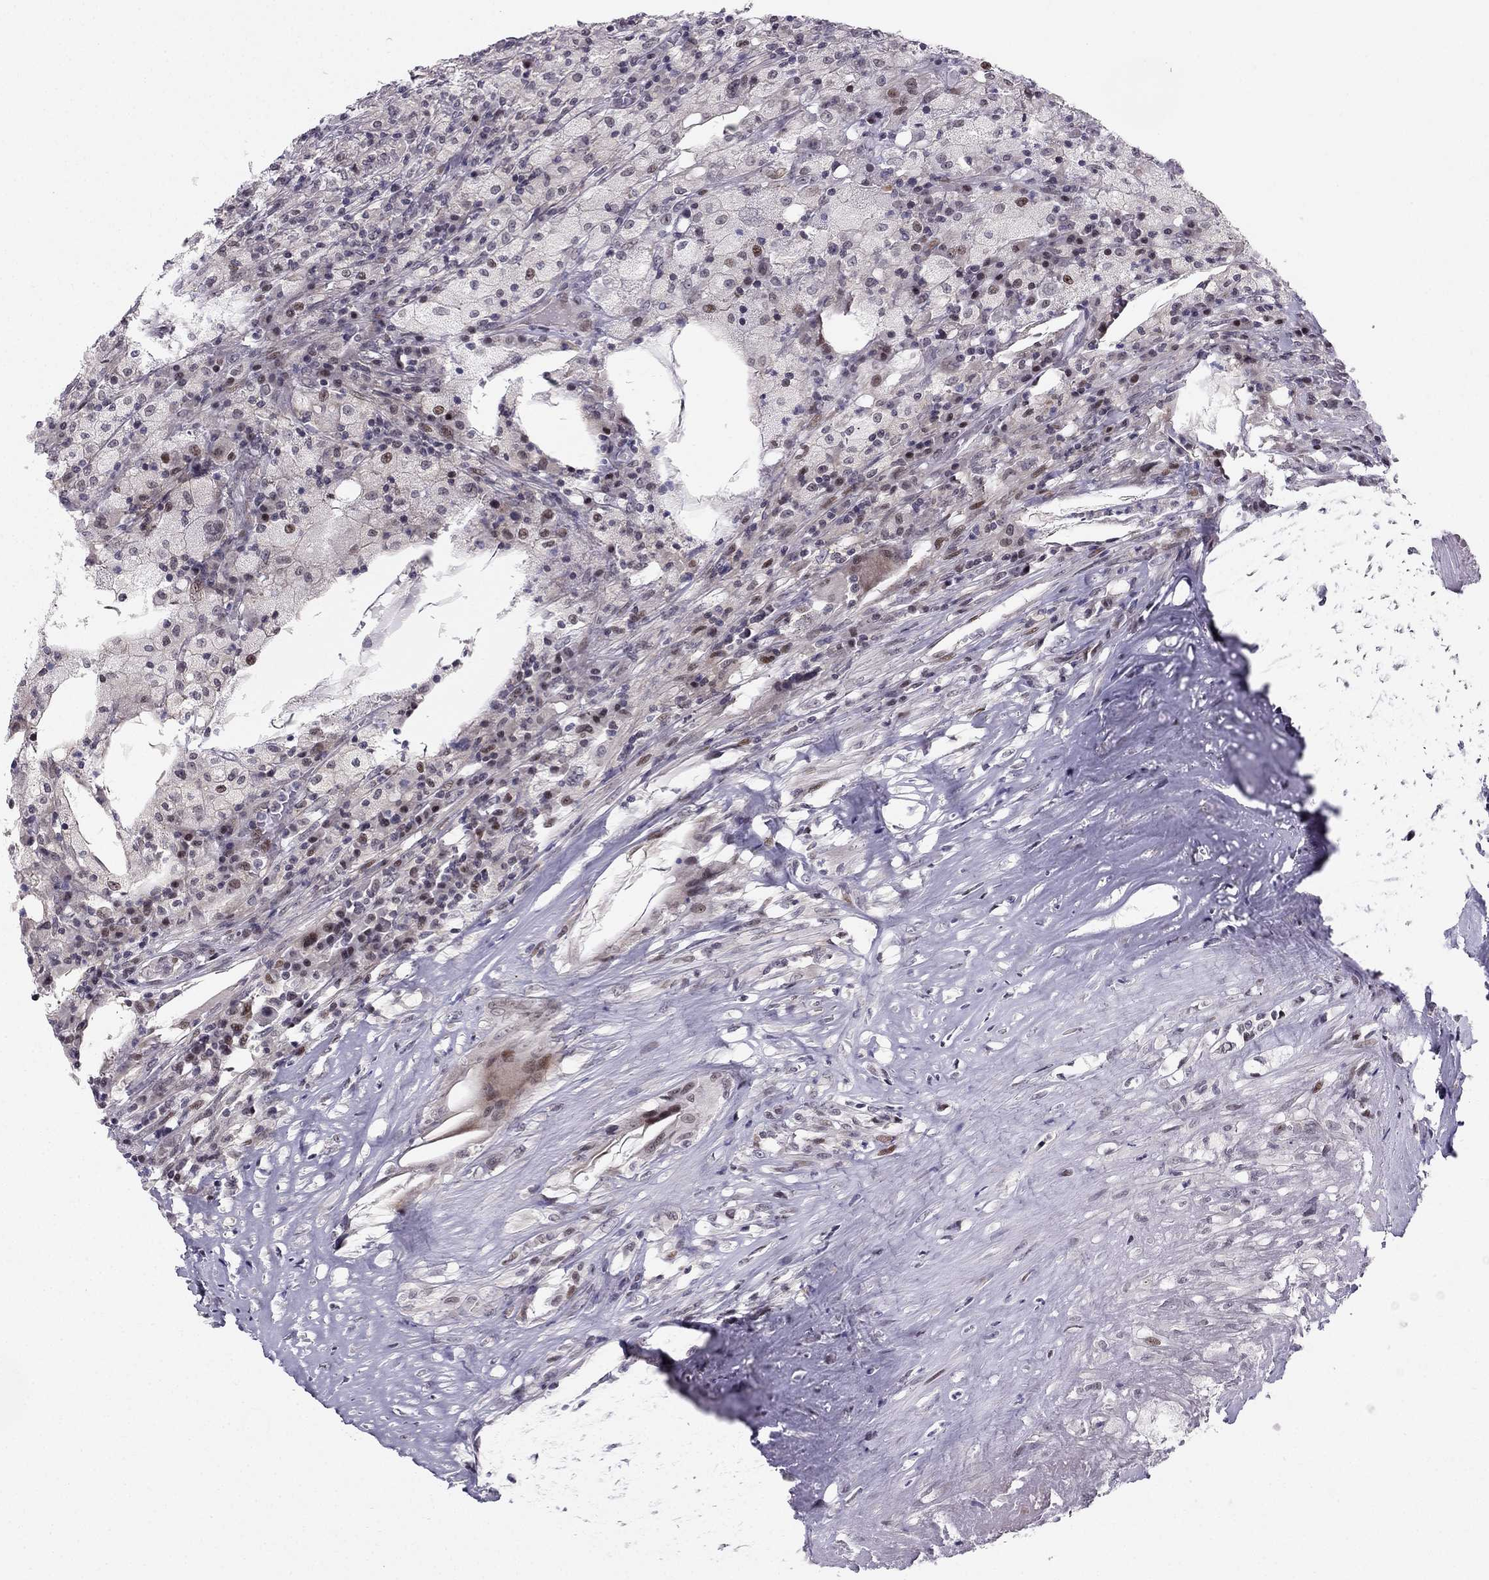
{"staining": {"intensity": "negative", "quantity": "none", "location": "none"}, "tissue": "testis cancer", "cell_type": "Tumor cells", "image_type": "cancer", "snomed": [{"axis": "morphology", "description": "Necrosis, NOS"}, {"axis": "morphology", "description": "Carcinoma, Embryonal, NOS"}, {"axis": "topography", "description": "Testis"}], "caption": "DAB (3,3'-diaminobenzidine) immunohistochemical staining of testis embryonal carcinoma exhibits no significant staining in tumor cells. (Stains: DAB (3,3'-diaminobenzidine) immunohistochemistry (IHC) with hematoxylin counter stain, Microscopy: brightfield microscopy at high magnification).", "gene": "RPRD2", "patient": {"sex": "male", "age": 19}}